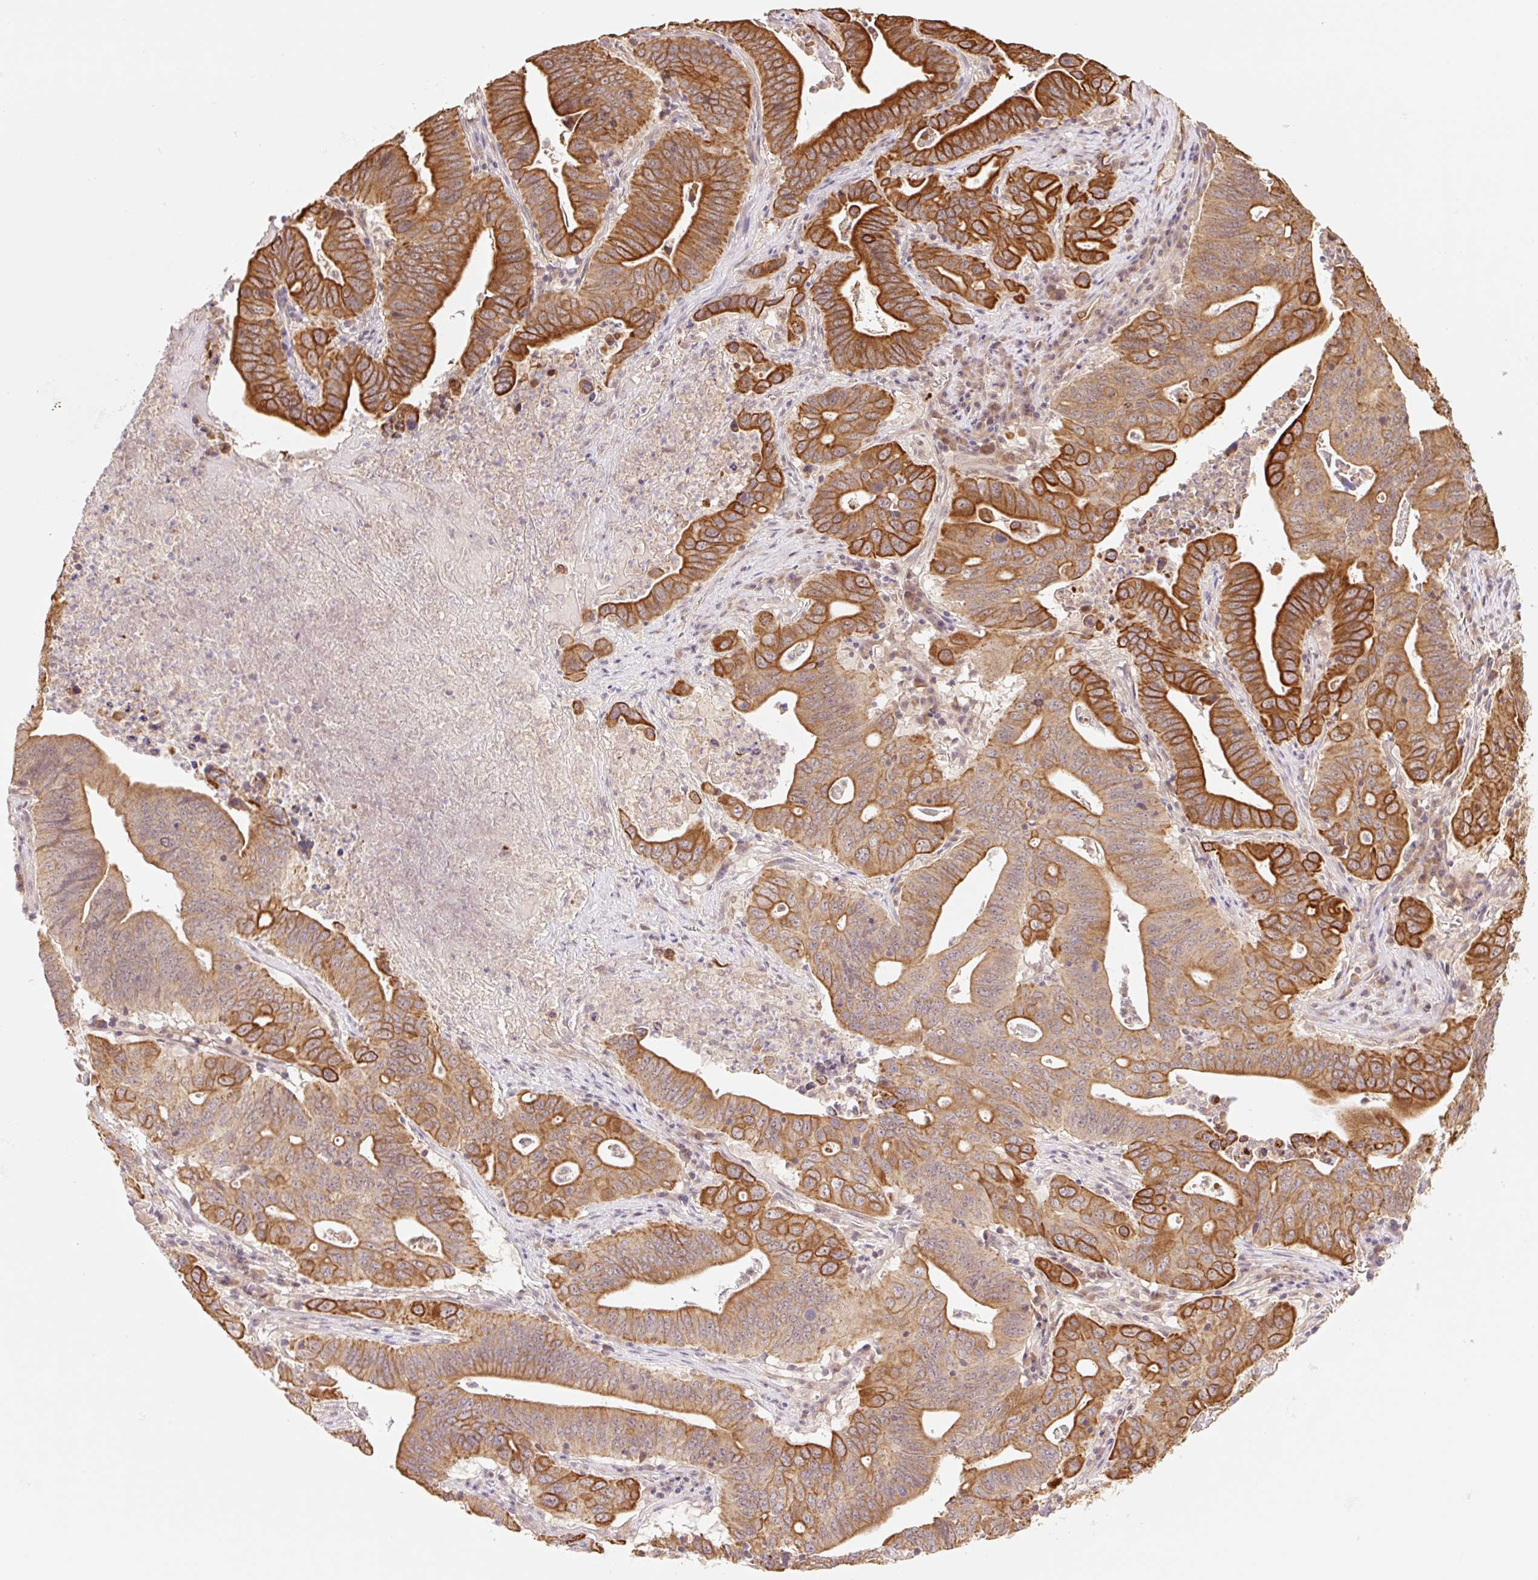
{"staining": {"intensity": "strong", "quantity": ">75%", "location": "cytoplasmic/membranous"}, "tissue": "lung cancer", "cell_type": "Tumor cells", "image_type": "cancer", "snomed": [{"axis": "morphology", "description": "Adenocarcinoma, NOS"}, {"axis": "topography", "description": "Lung"}], "caption": "Lung cancer stained with immunohistochemistry (IHC) reveals strong cytoplasmic/membranous positivity in about >75% of tumor cells.", "gene": "YJU2B", "patient": {"sex": "female", "age": 60}}